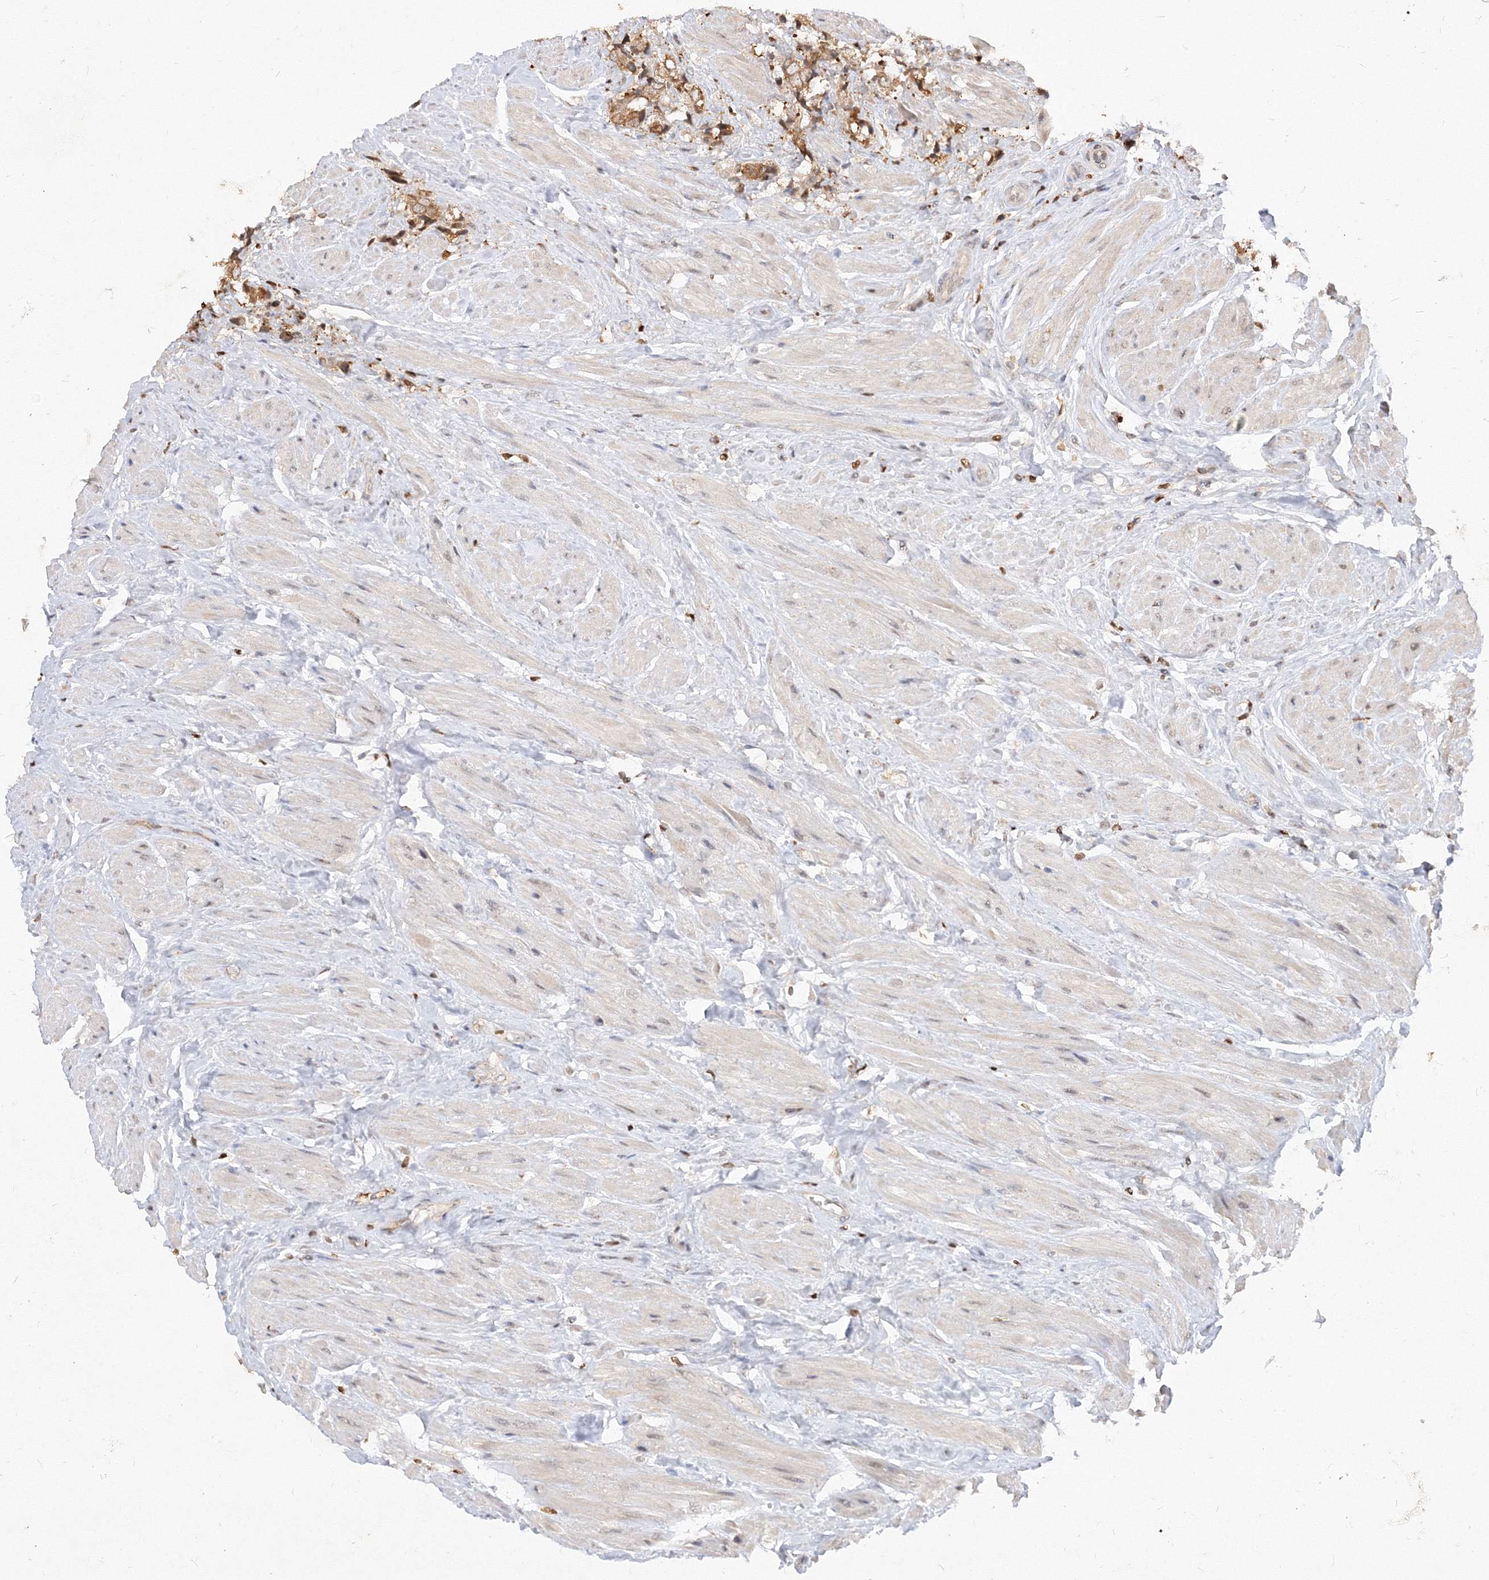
{"staining": {"intensity": "moderate", "quantity": ">75%", "location": "cytoplasmic/membranous"}, "tissue": "prostate cancer", "cell_type": "Tumor cells", "image_type": "cancer", "snomed": [{"axis": "morphology", "description": "Adenocarcinoma, High grade"}, {"axis": "topography", "description": "Prostate"}], "caption": "Brown immunohistochemical staining in human prostate cancer displays moderate cytoplasmic/membranous positivity in approximately >75% of tumor cells.", "gene": "TMEM50B", "patient": {"sex": "male", "age": 61}}